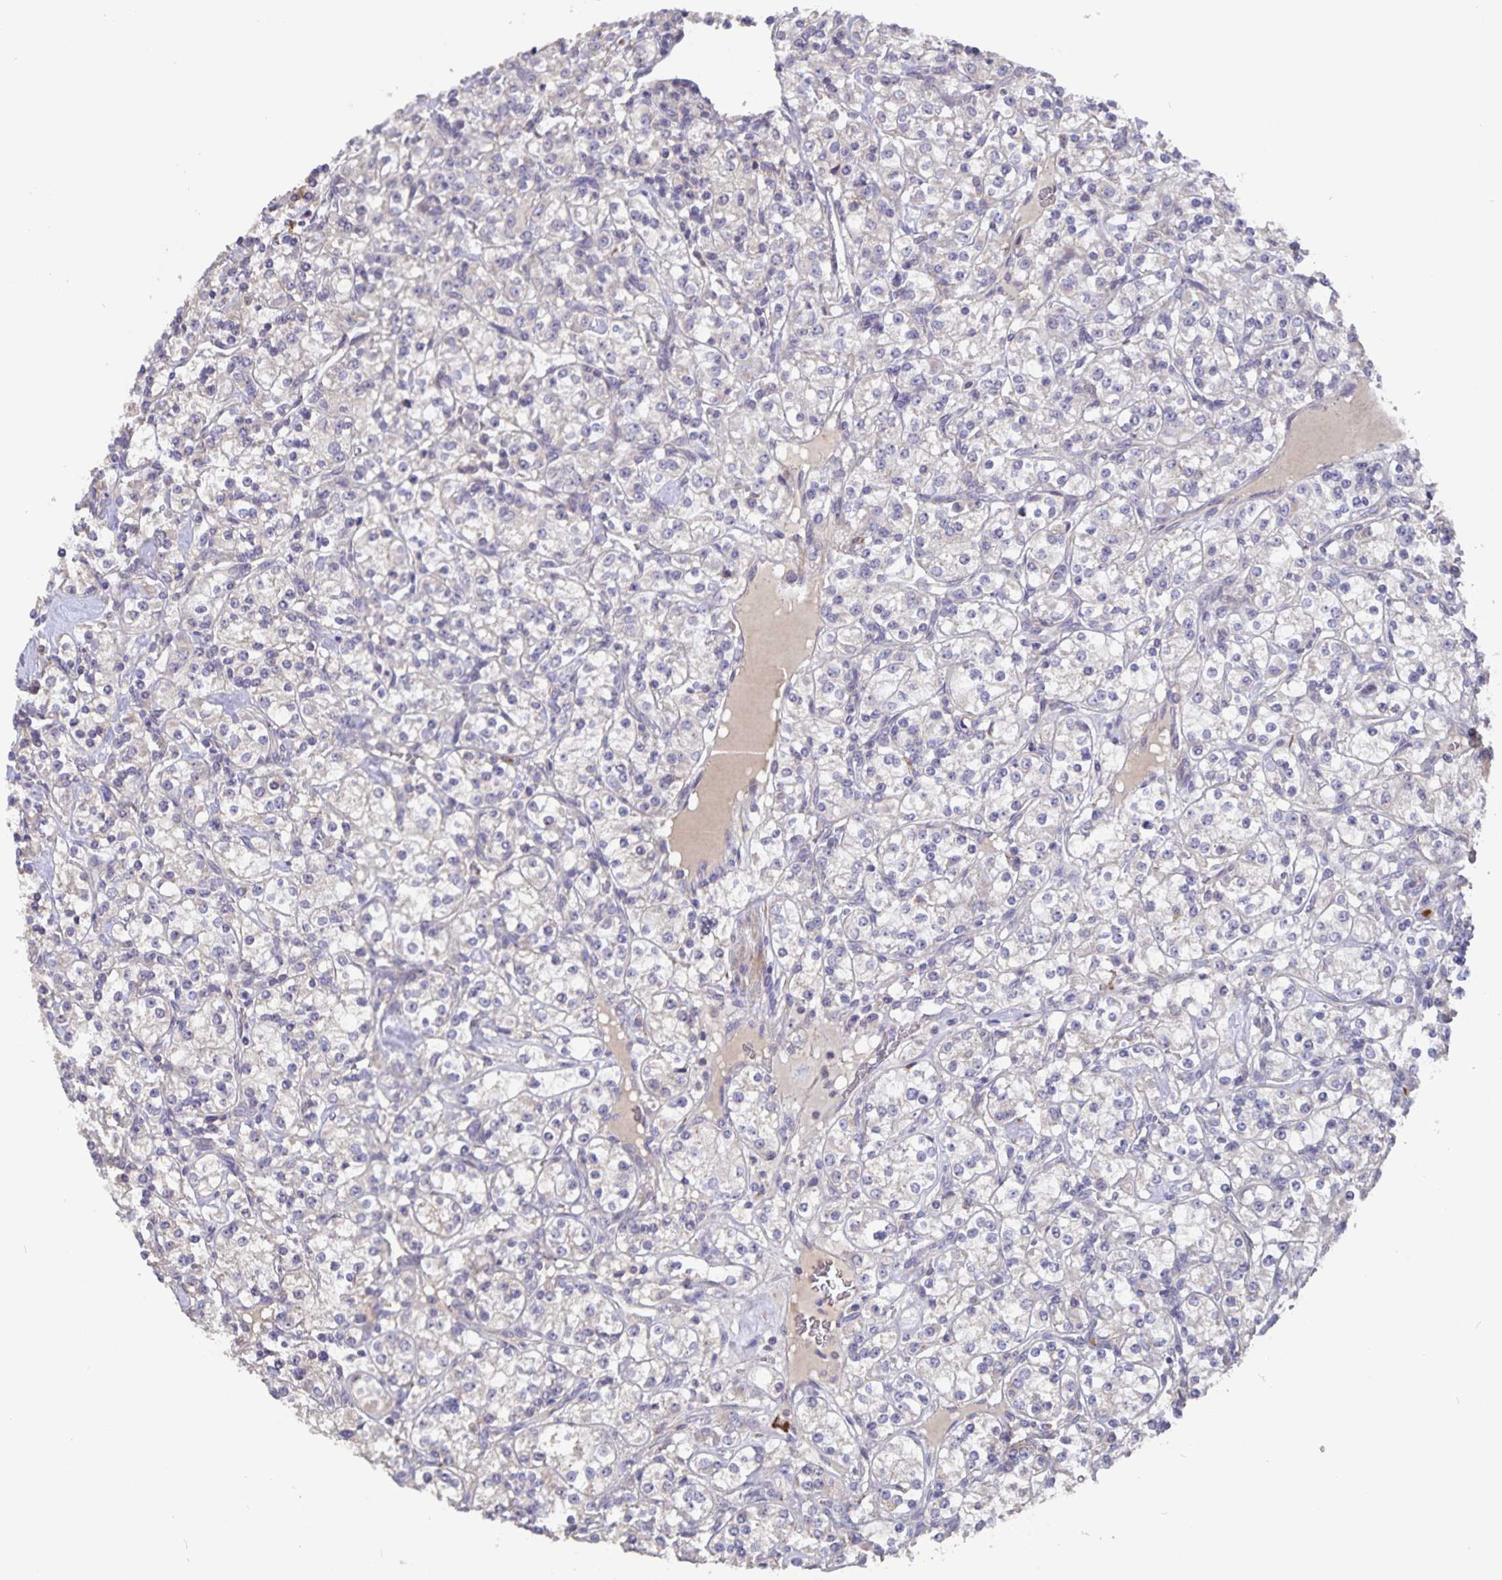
{"staining": {"intensity": "negative", "quantity": "none", "location": "none"}, "tissue": "renal cancer", "cell_type": "Tumor cells", "image_type": "cancer", "snomed": [{"axis": "morphology", "description": "Adenocarcinoma, NOS"}, {"axis": "topography", "description": "Kidney"}], "caption": "This is a micrograph of immunohistochemistry (IHC) staining of renal cancer (adenocarcinoma), which shows no expression in tumor cells.", "gene": "FBXL16", "patient": {"sex": "male", "age": 77}}